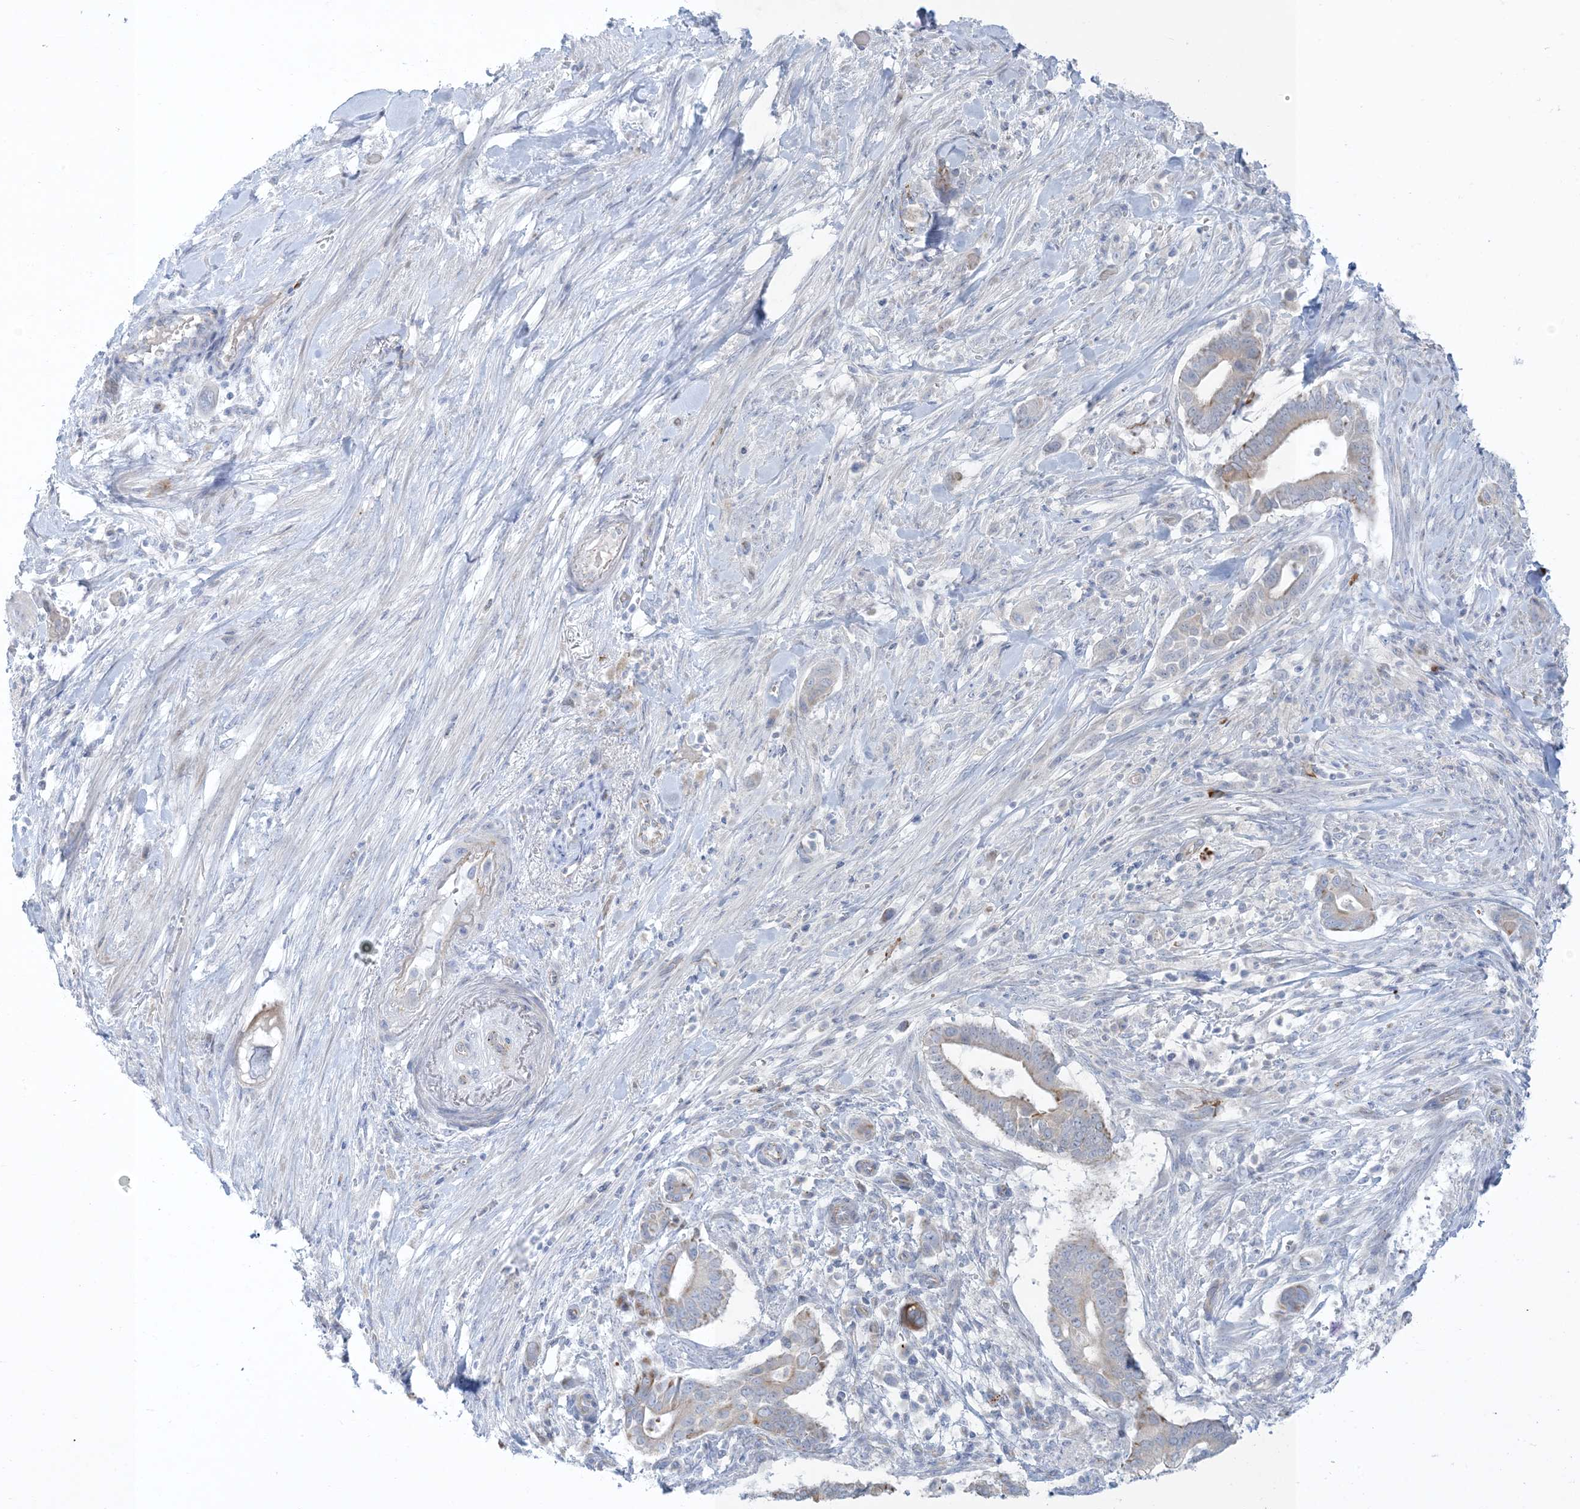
{"staining": {"intensity": "weak", "quantity": "<25%", "location": "cytoplasmic/membranous"}, "tissue": "pancreatic cancer", "cell_type": "Tumor cells", "image_type": "cancer", "snomed": [{"axis": "morphology", "description": "Adenocarcinoma, NOS"}, {"axis": "topography", "description": "Pancreas"}], "caption": "Immunohistochemical staining of human pancreatic cancer (adenocarcinoma) demonstrates no significant staining in tumor cells.", "gene": "XIRP2", "patient": {"sex": "male", "age": 68}}